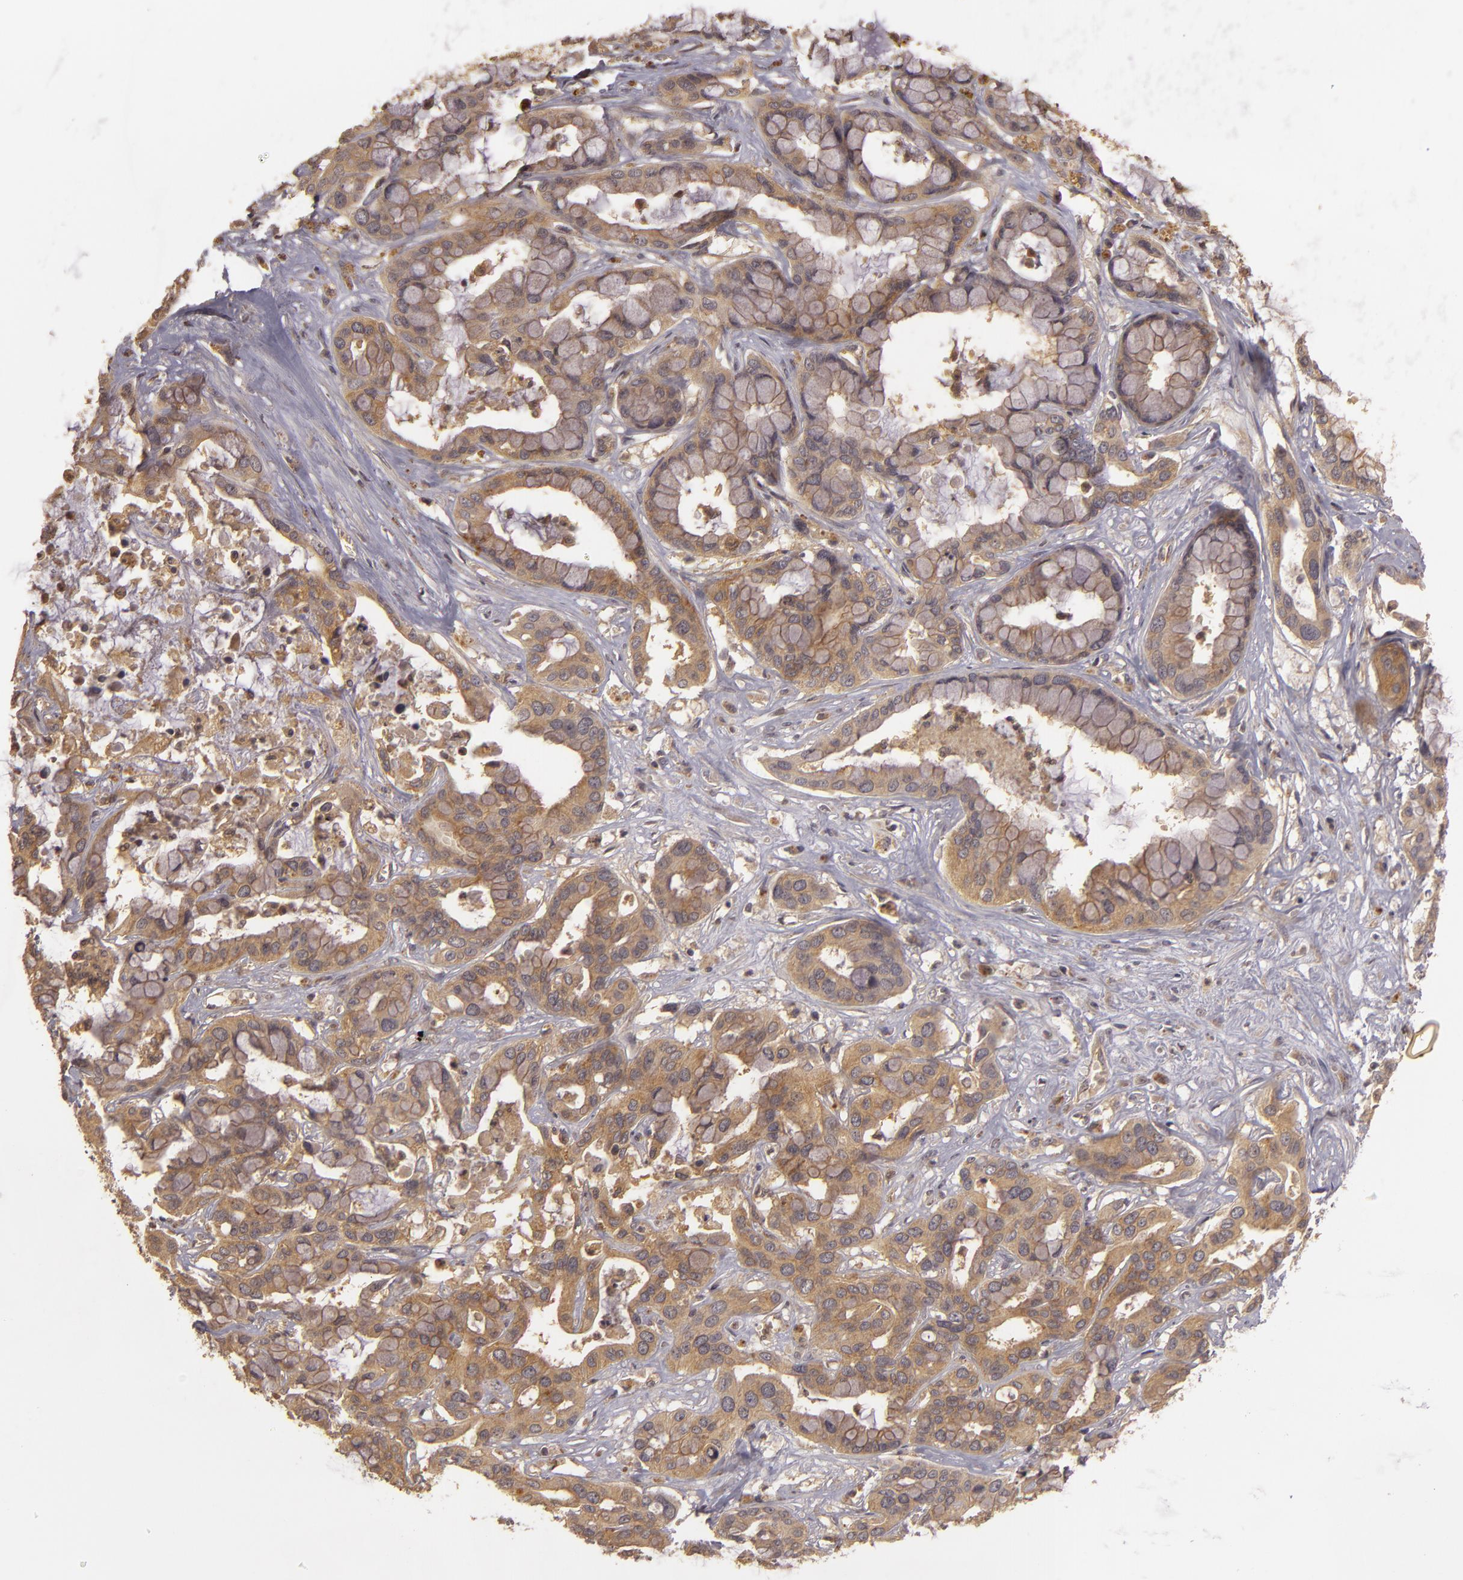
{"staining": {"intensity": "weak", "quantity": ">75%", "location": "cytoplasmic/membranous"}, "tissue": "liver cancer", "cell_type": "Tumor cells", "image_type": "cancer", "snomed": [{"axis": "morphology", "description": "Cholangiocarcinoma"}, {"axis": "topography", "description": "Liver"}], "caption": "An immunohistochemistry (IHC) image of tumor tissue is shown. Protein staining in brown labels weak cytoplasmic/membranous positivity in cholangiocarcinoma (liver) within tumor cells.", "gene": "HRAS", "patient": {"sex": "female", "age": 65}}